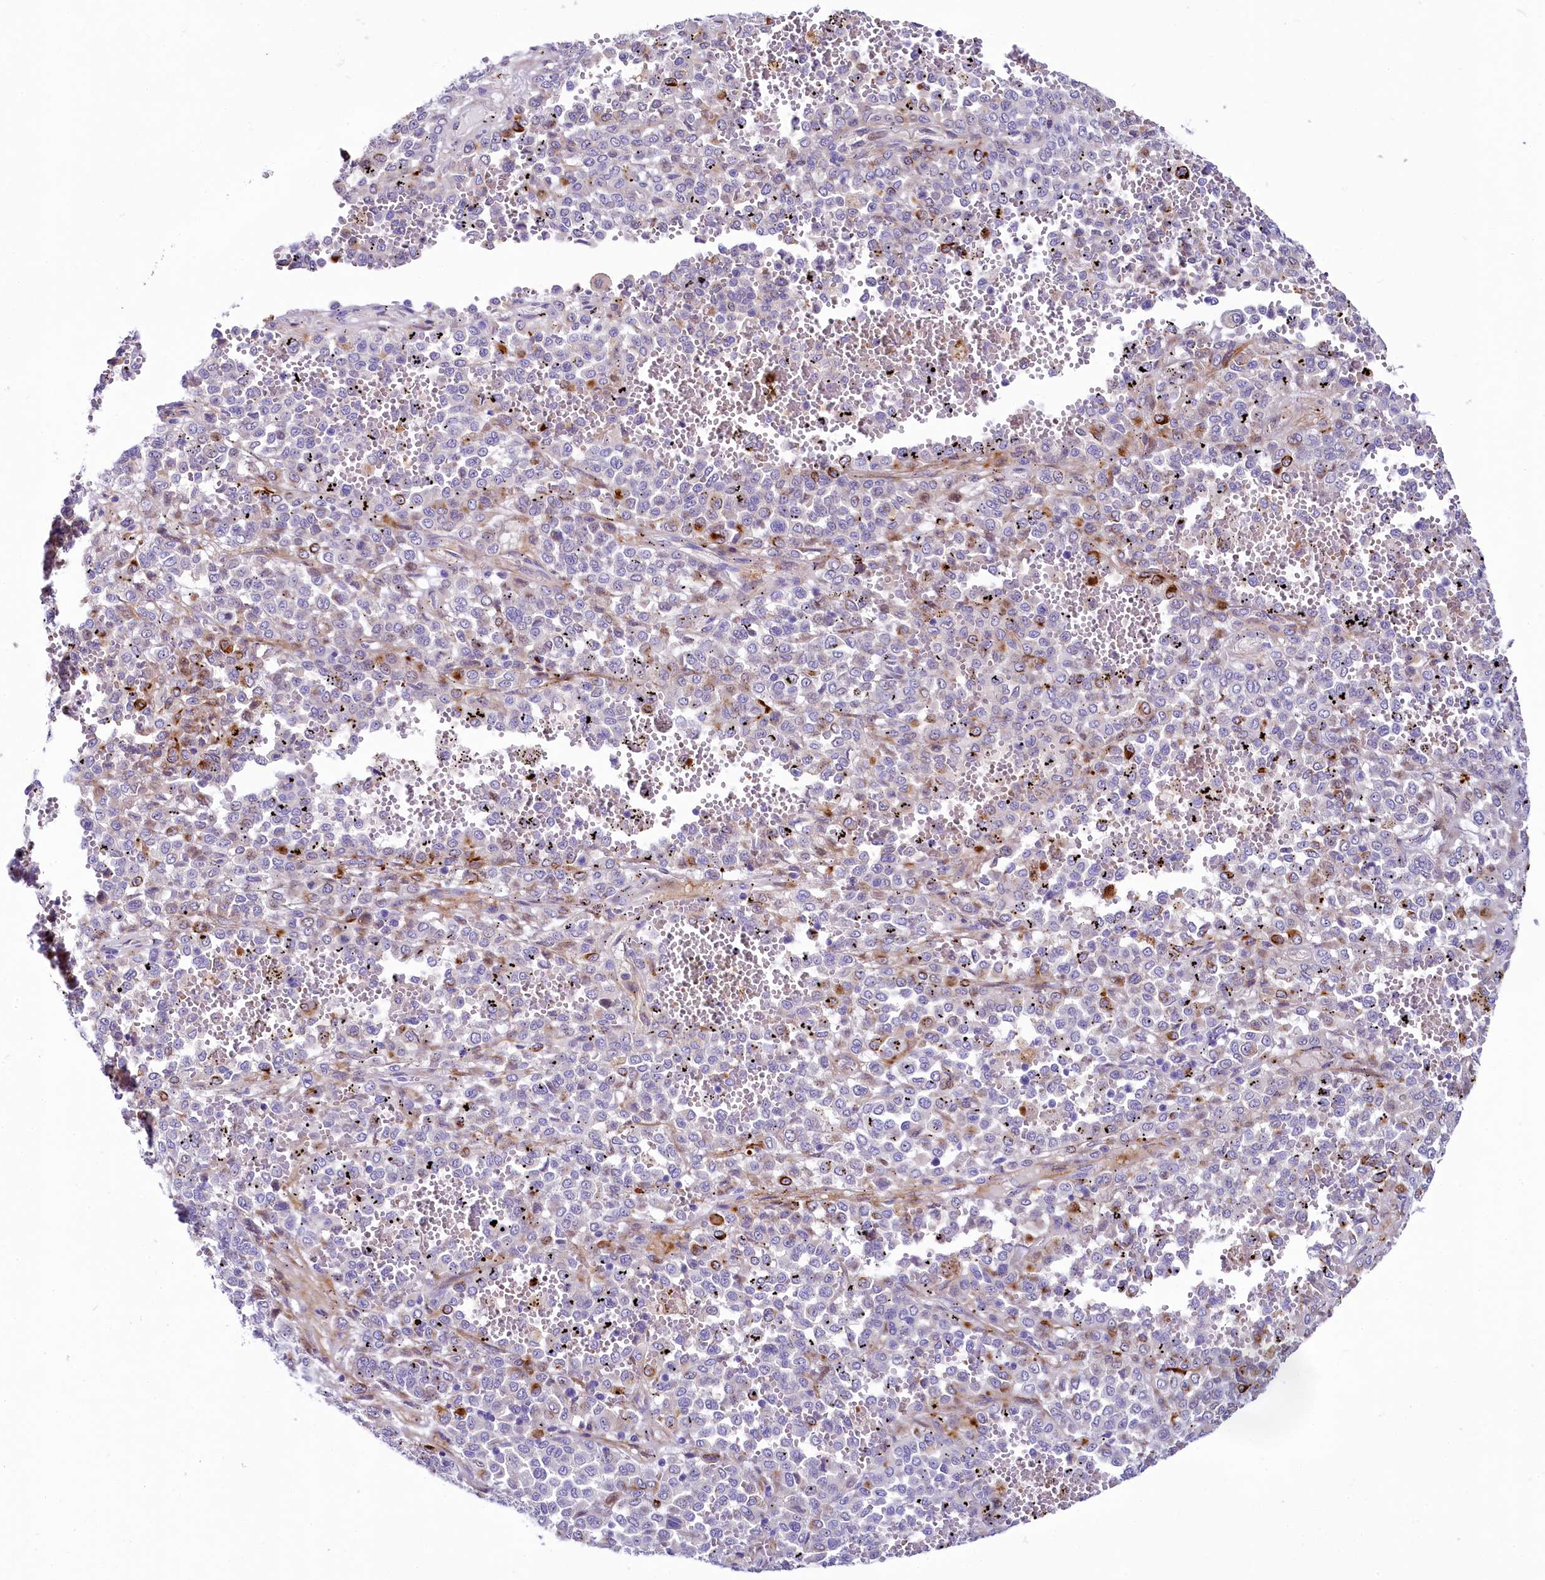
{"staining": {"intensity": "negative", "quantity": "none", "location": "none"}, "tissue": "melanoma", "cell_type": "Tumor cells", "image_type": "cancer", "snomed": [{"axis": "morphology", "description": "Malignant melanoma, Metastatic site"}, {"axis": "topography", "description": "Pancreas"}], "caption": "Photomicrograph shows no significant protein expression in tumor cells of malignant melanoma (metastatic site). (DAB (3,3'-diaminobenzidine) immunohistochemistry with hematoxylin counter stain).", "gene": "SH3TC2", "patient": {"sex": "female", "age": 30}}